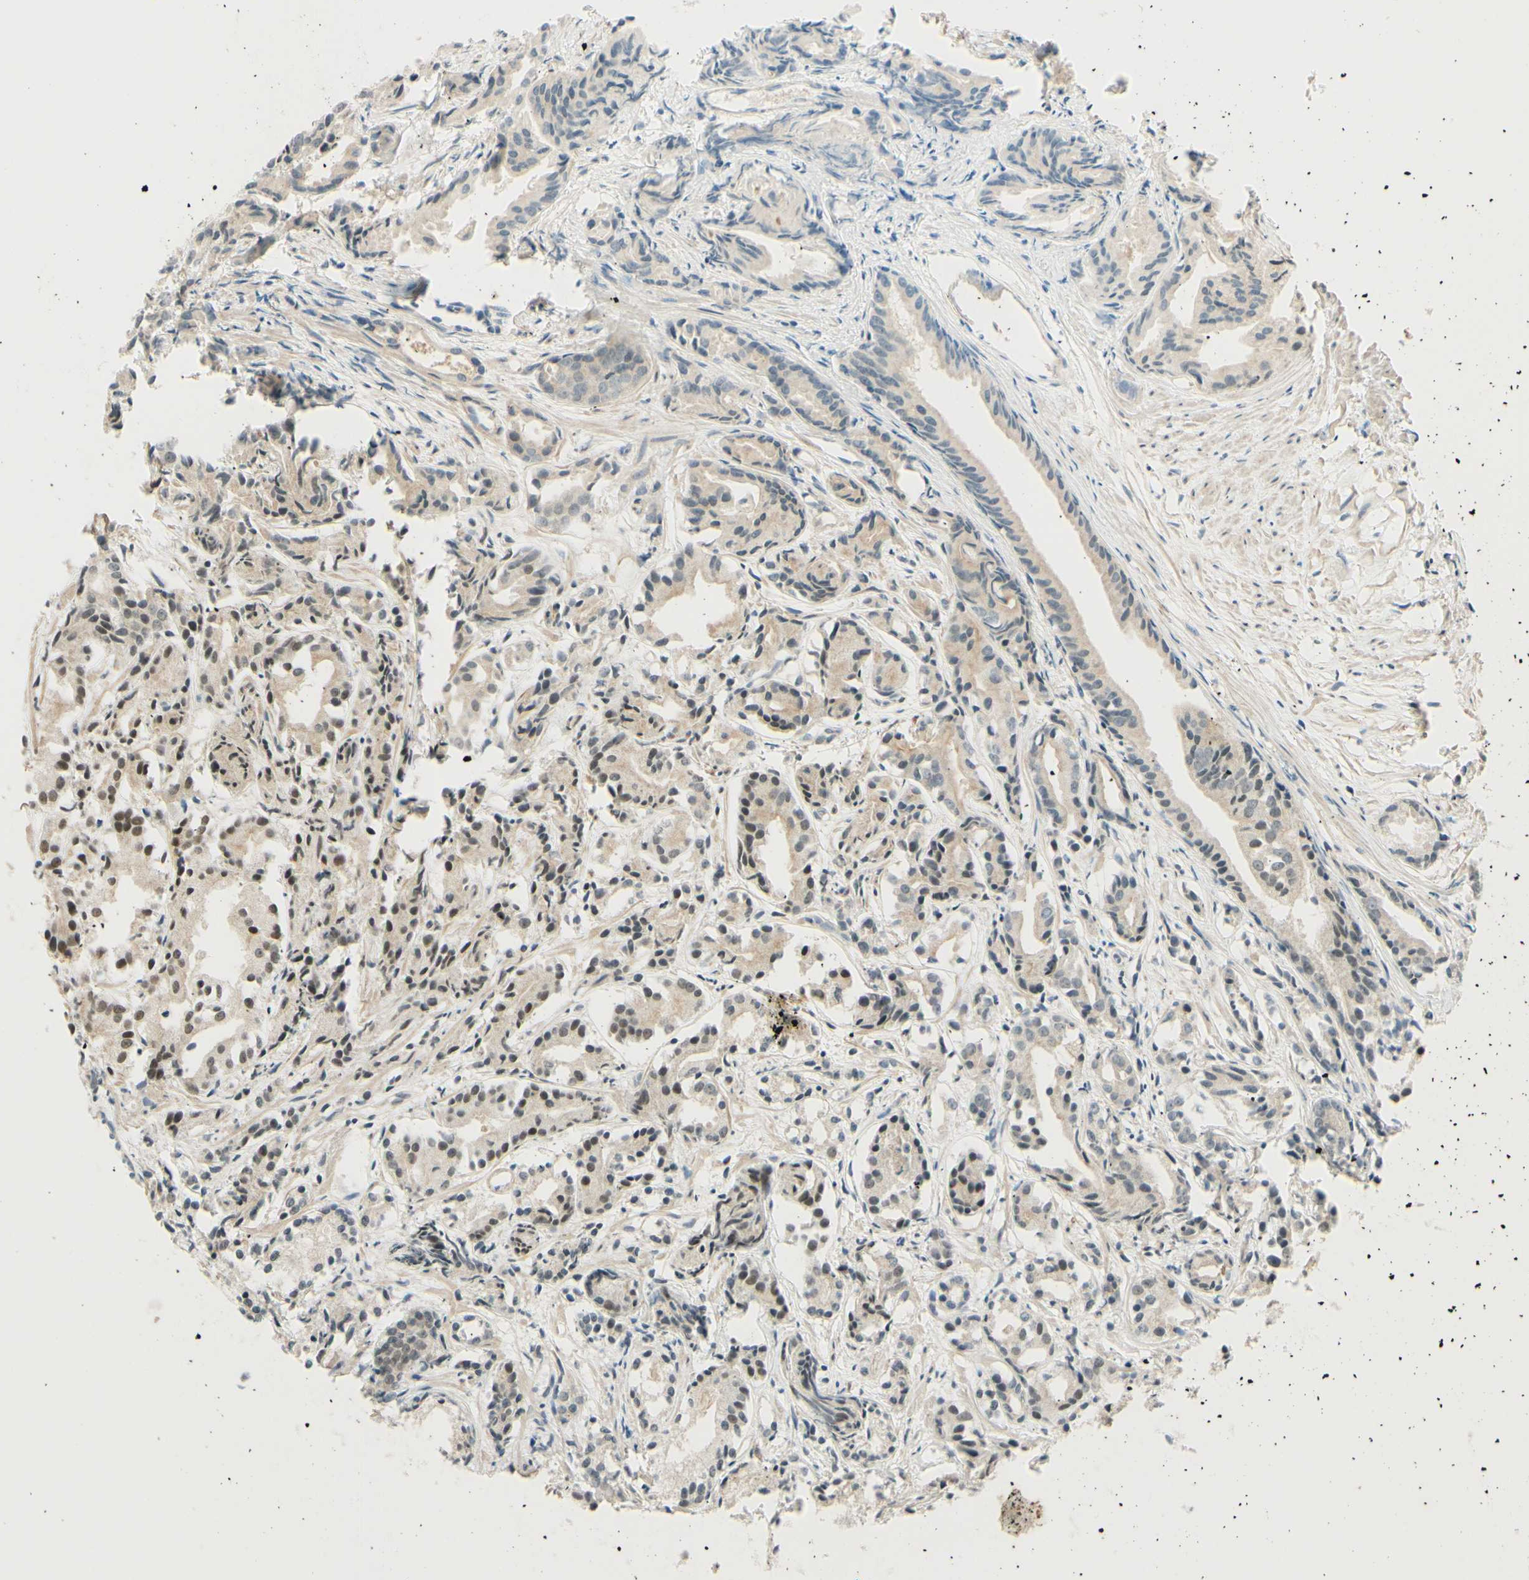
{"staining": {"intensity": "moderate", "quantity": "<25%", "location": "nuclear"}, "tissue": "prostate cancer", "cell_type": "Tumor cells", "image_type": "cancer", "snomed": [{"axis": "morphology", "description": "Adenocarcinoma, Low grade"}, {"axis": "topography", "description": "Prostate"}], "caption": "A low amount of moderate nuclear positivity is seen in approximately <25% of tumor cells in adenocarcinoma (low-grade) (prostate) tissue.", "gene": "SMARCB1", "patient": {"sex": "male", "age": 72}}